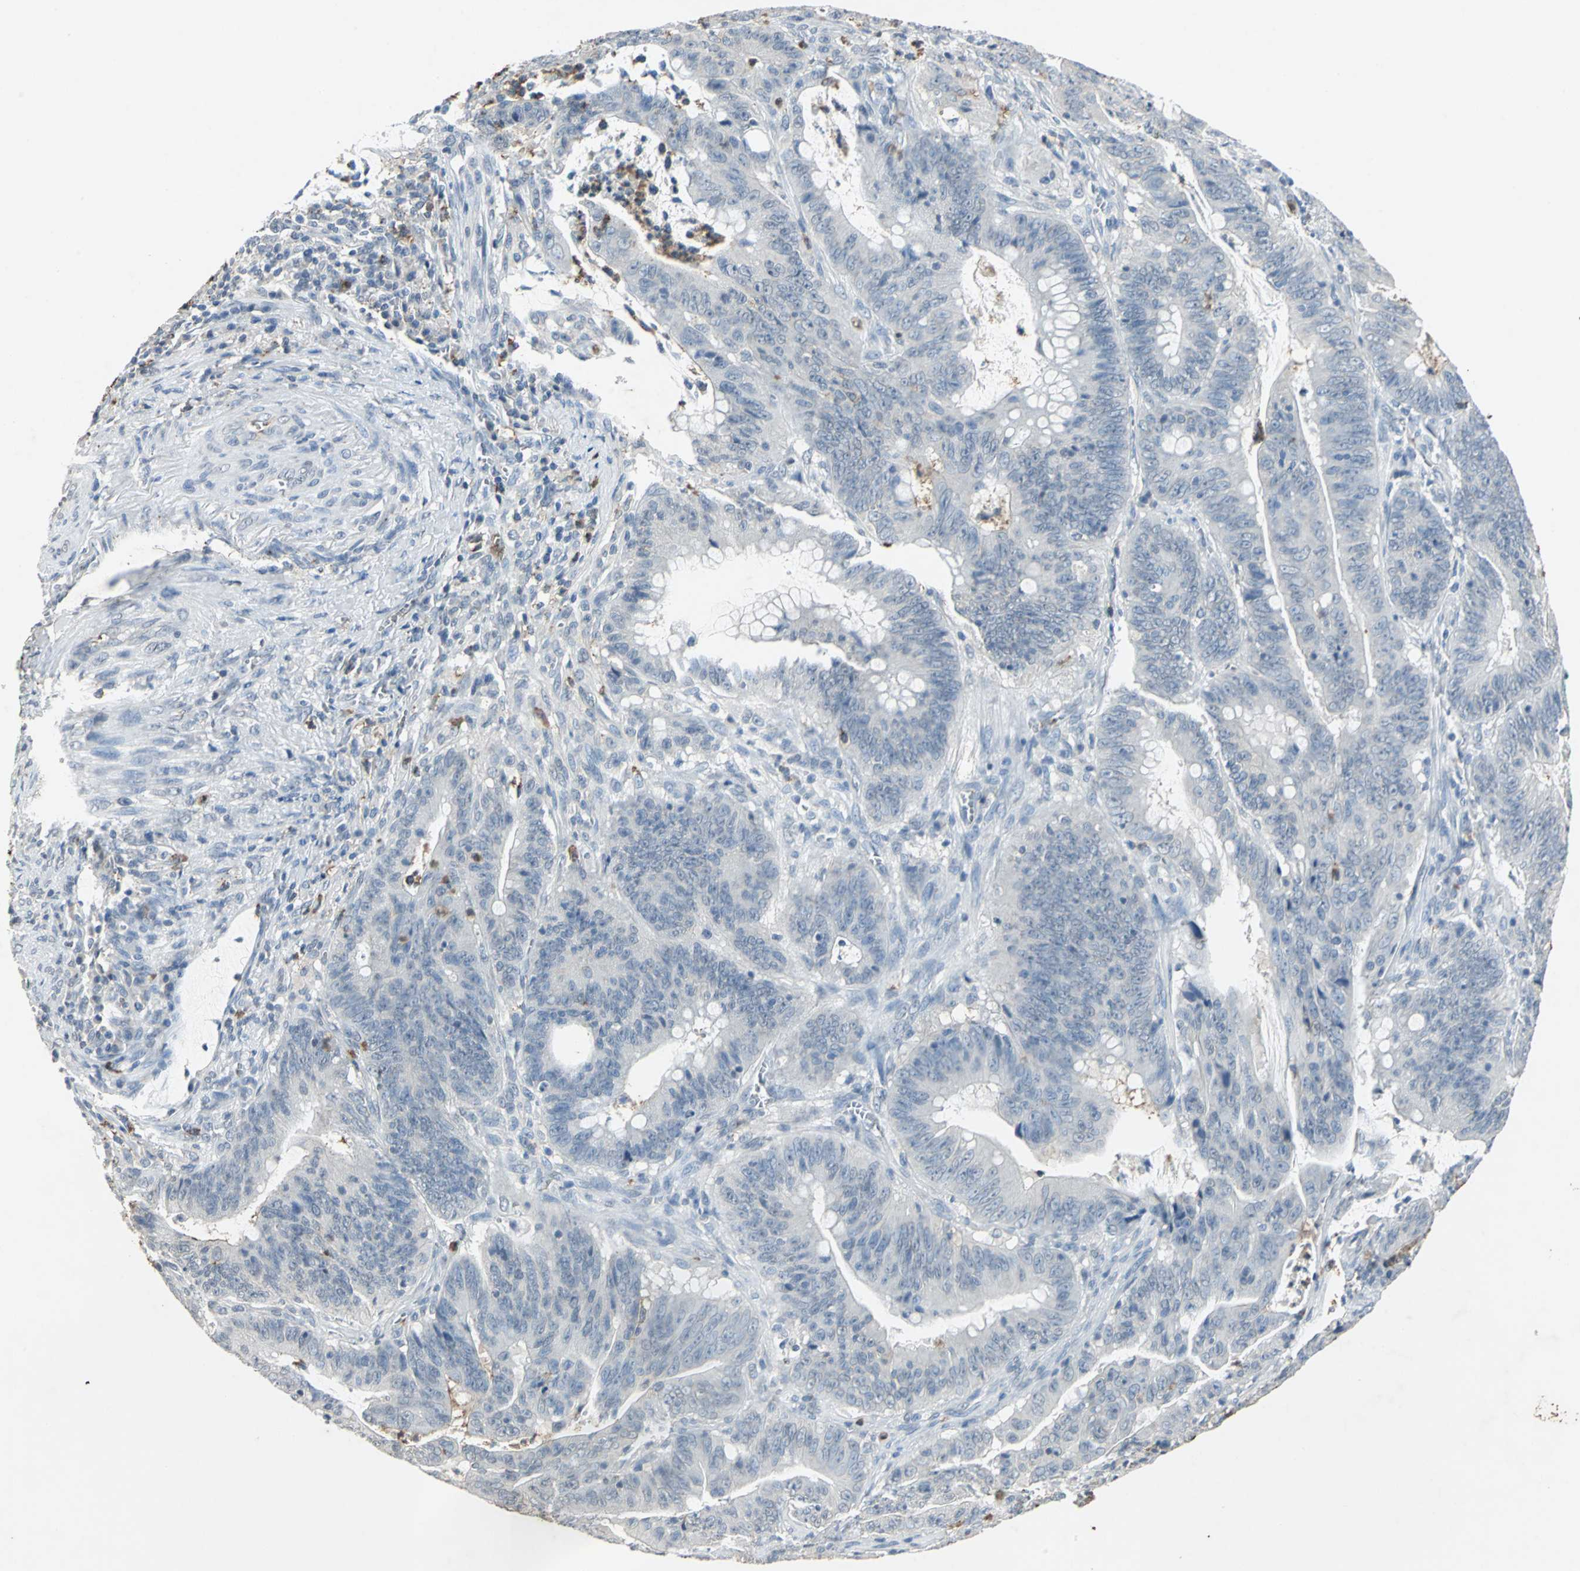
{"staining": {"intensity": "moderate", "quantity": "<25%", "location": "cytoplasmic/membranous"}, "tissue": "colorectal cancer", "cell_type": "Tumor cells", "image_type": "cancer", "snomed": [{"axis": "morphology", "description": "Adenocarcinoma, NOS"}, {"axis": "topography", "description": "Colon"}], "caption": "Moderate cytoplasmic/membranous protein positivity is present in about <25% of tumor cells in colorectal cancer.", "gene": "CAMK2B", "patient": {"sex": "male", "age": 45}}